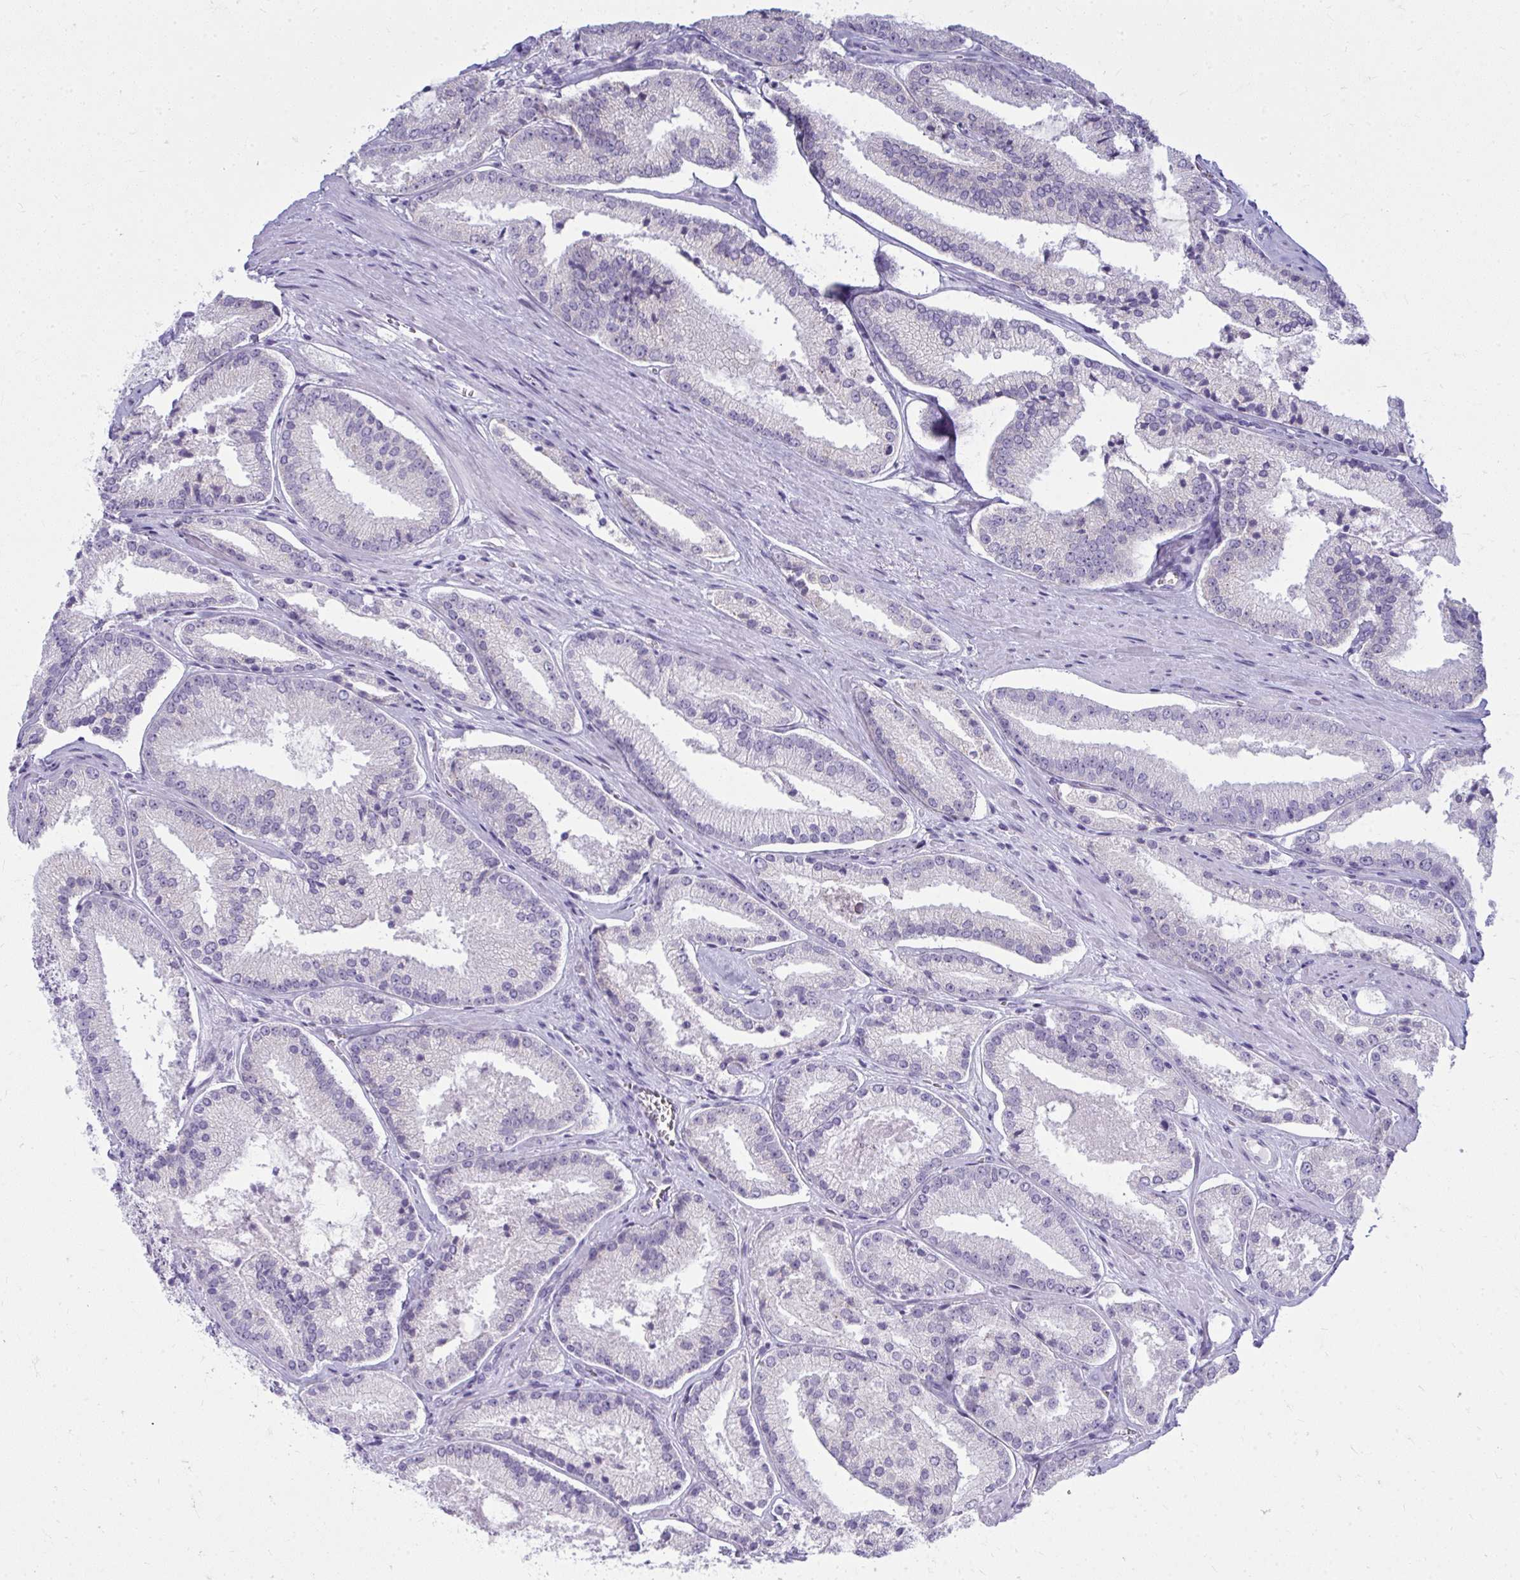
{"staining": {"intensity": "negative", "quantity": "none", "location": "none"}, "tissue": "prostate cancer", "cell_type": "Tumor cells", "image_type": "cancer", "snomed": [{"axis": "morphology", "description": "Adenocarcinoma, High grade"}, {"axis": "topography", "description": "Prostate"}], "caption": "Immunohistochemistry (IHC) of human adenocarcinoma (high-grade) (prostate) shows no expression in tumor cells. Nuclei are stained in blue.", "gene": "QDPR", "patient": {"sex": "male", "age": 73}}